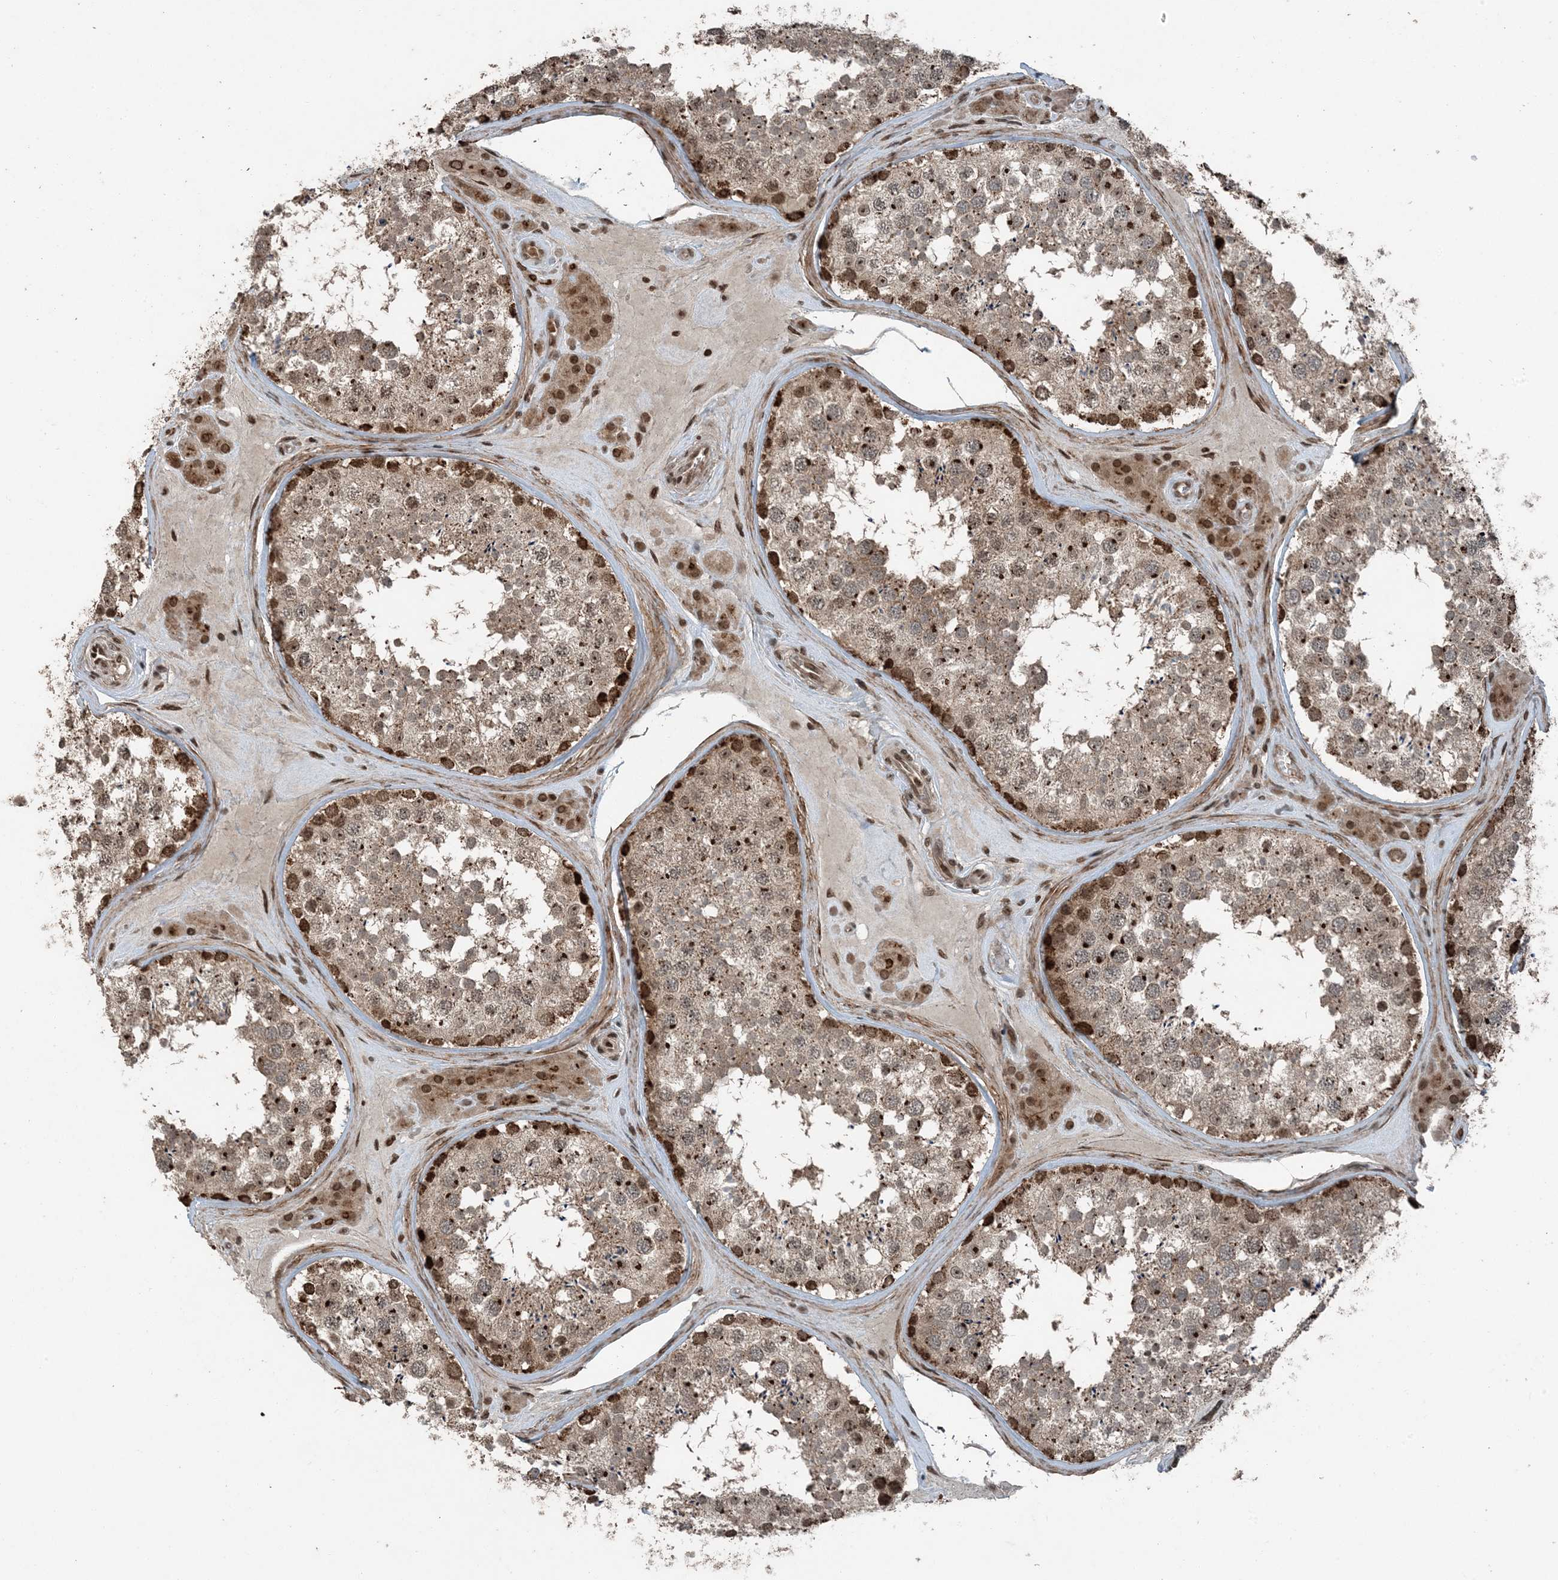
{"staining": {"intensity": "moderate", "quantity": ">75%", "location": "cytoplasmic/membranous"}, "tissue": "testis", "cell_type": "Cells in seminiferous ducts", "image_type": "normal", "snomed": [{"axis": "morphology", "description": "Normal tissue, NOS"}, {"axis": "topography", "description": "Testis"}], "caption": "Moderate cytoplasmic/membranous protein positivity is appreciated in about >75% of cells in seminiferous ducts in testis.", "gene": "ZFAND2B", "patient": {"sex": "male", "age": 46}}